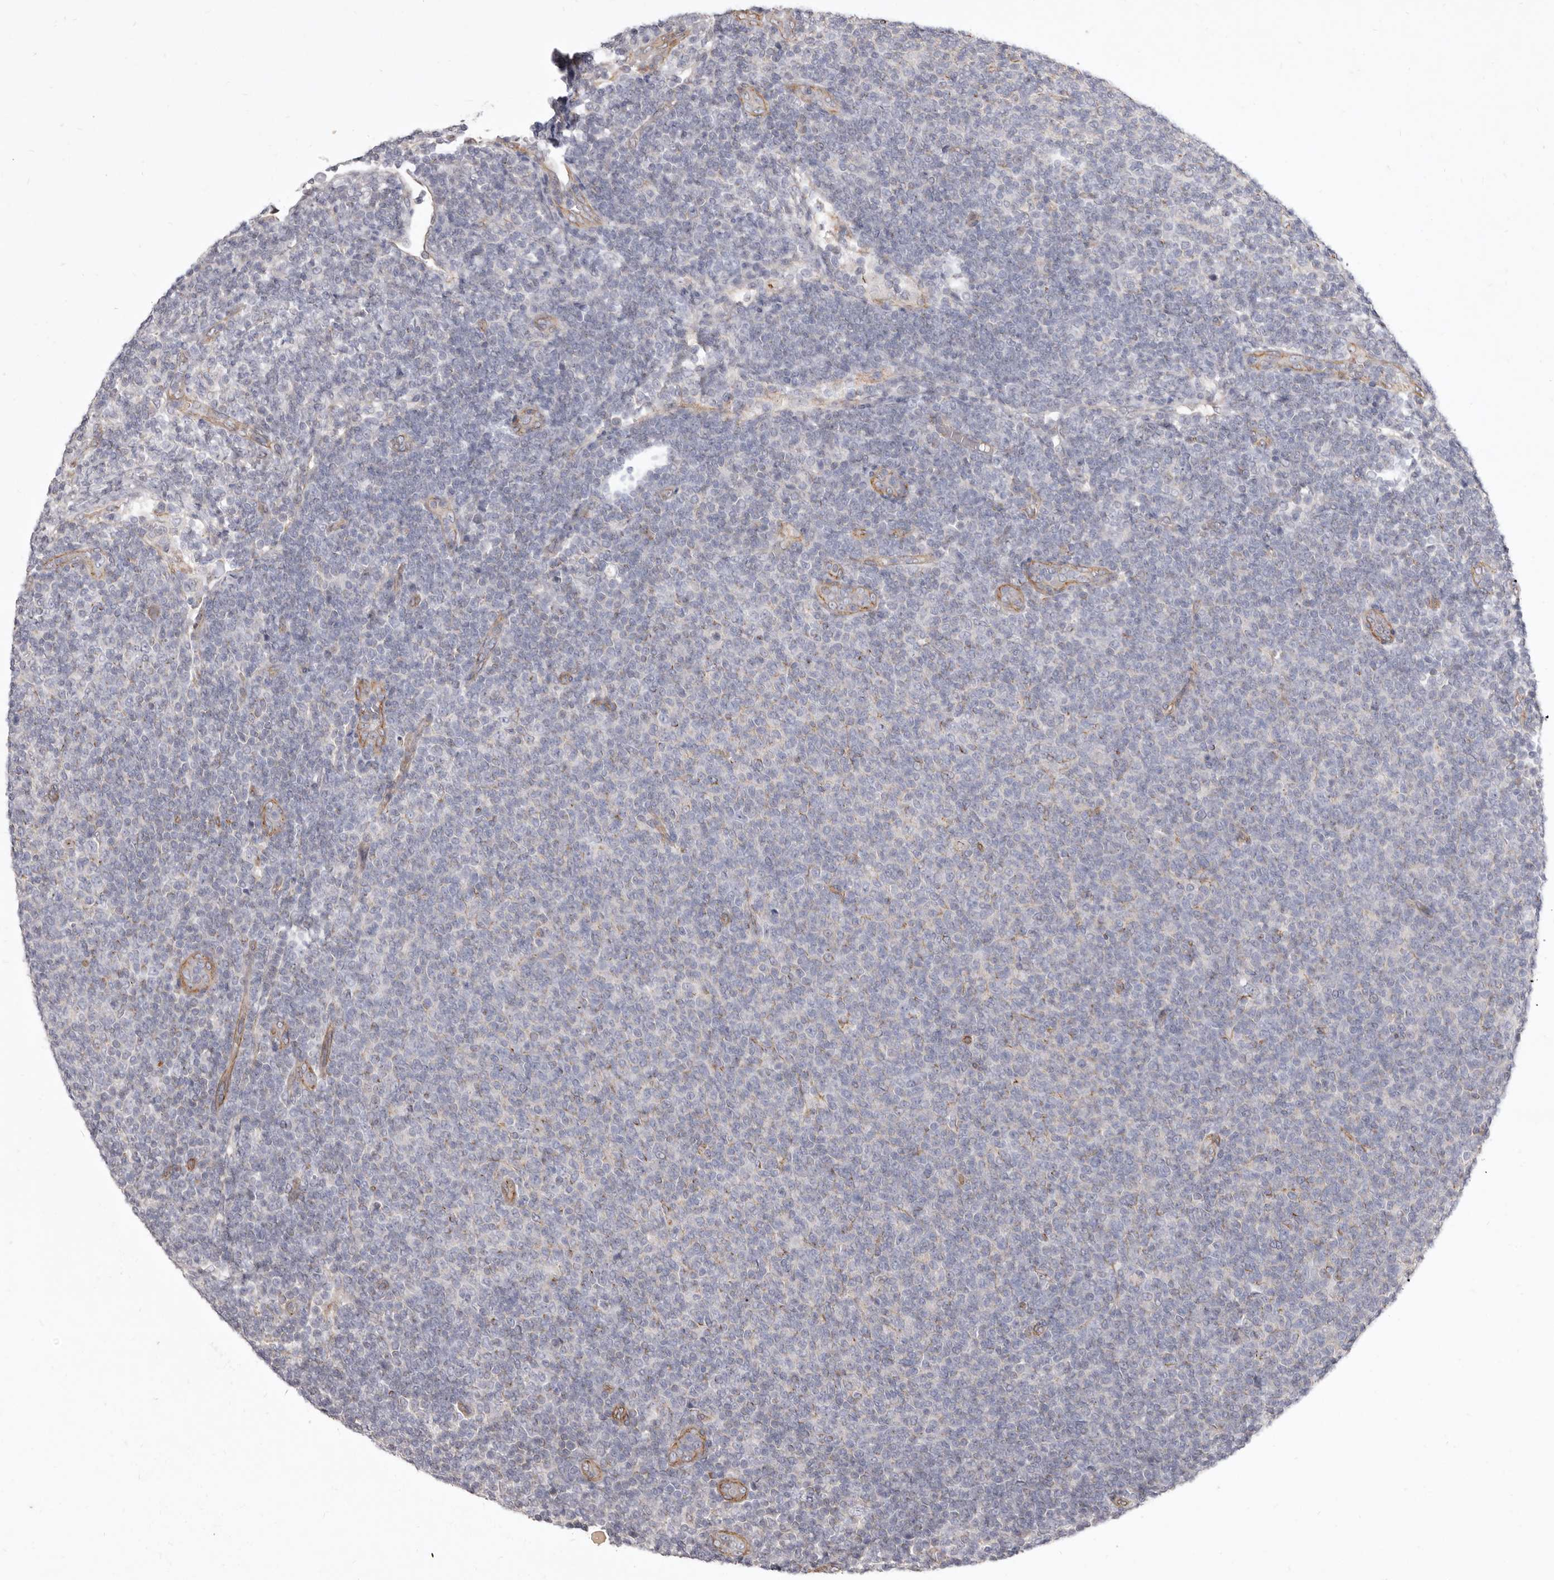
{"staining": {"intensity": "negative", "quantity": "none", "location": "none"}, "tissue": "lymphoma", "cell_type": "Tumor cells", "image_type": "cancer", "snomed": [{"axis": "morphology", "description": "Malignant lymphoma, non-Hodgkin's type, Low grade"}, {"axis": "topography", "description": "Lymph node"}], "caption": "Human malignant lymphoma, non-Hodgkin's type (low-grade) stained for a protein using immunohistochemistry displays no expression in tumor cells.", "gene": "P2RX6", "patient": {"sex": "male", "age": 66}}